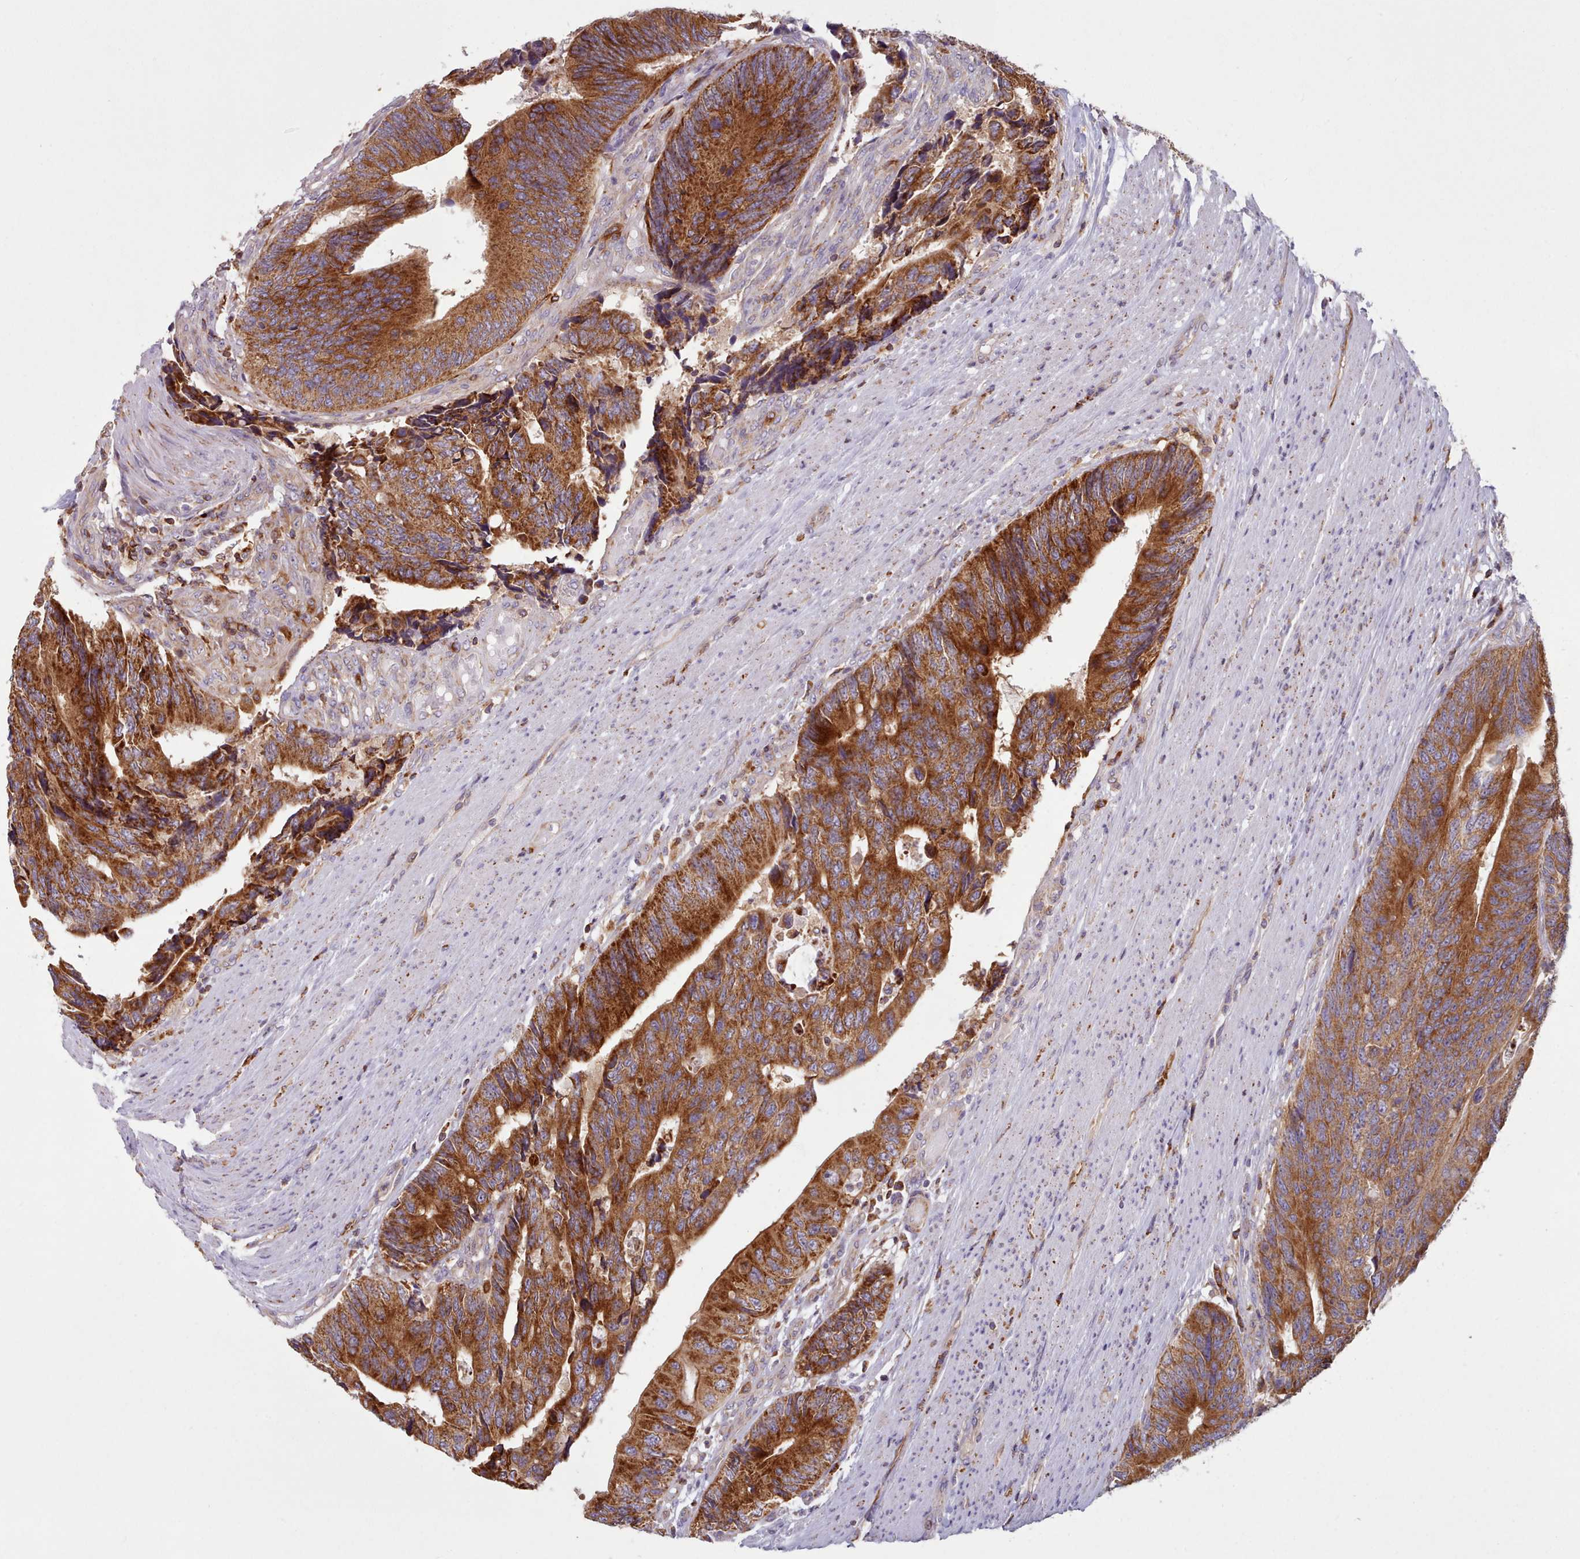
{"staining": {"intensity": "strong", "quantity": ">75%", "location": "cytoplasmic/membranous"}, "tissue": "colorectal cancer", "cell_type": "Tumor cells", "image_type": "cancer", "snomed": [{"axis": "morphology", "description": "Adenocarcinoma, NOS"}, {"axis": "topography", "description": "Colon"}], "caption": "Protein expression analysis of colorectal cancer (adenocarcinoma) exhibits strong cytoplasmic/membranous expression in approximately >75% of tumor cells. The staining was performed using DAB (3,3'-diaminobenzidine), with brown indicating positive protein expression. Nuclei are stained blue with hematoxylin.", "gene": "CRYBG1", "patient": {"sex": "male", "age": 87}}